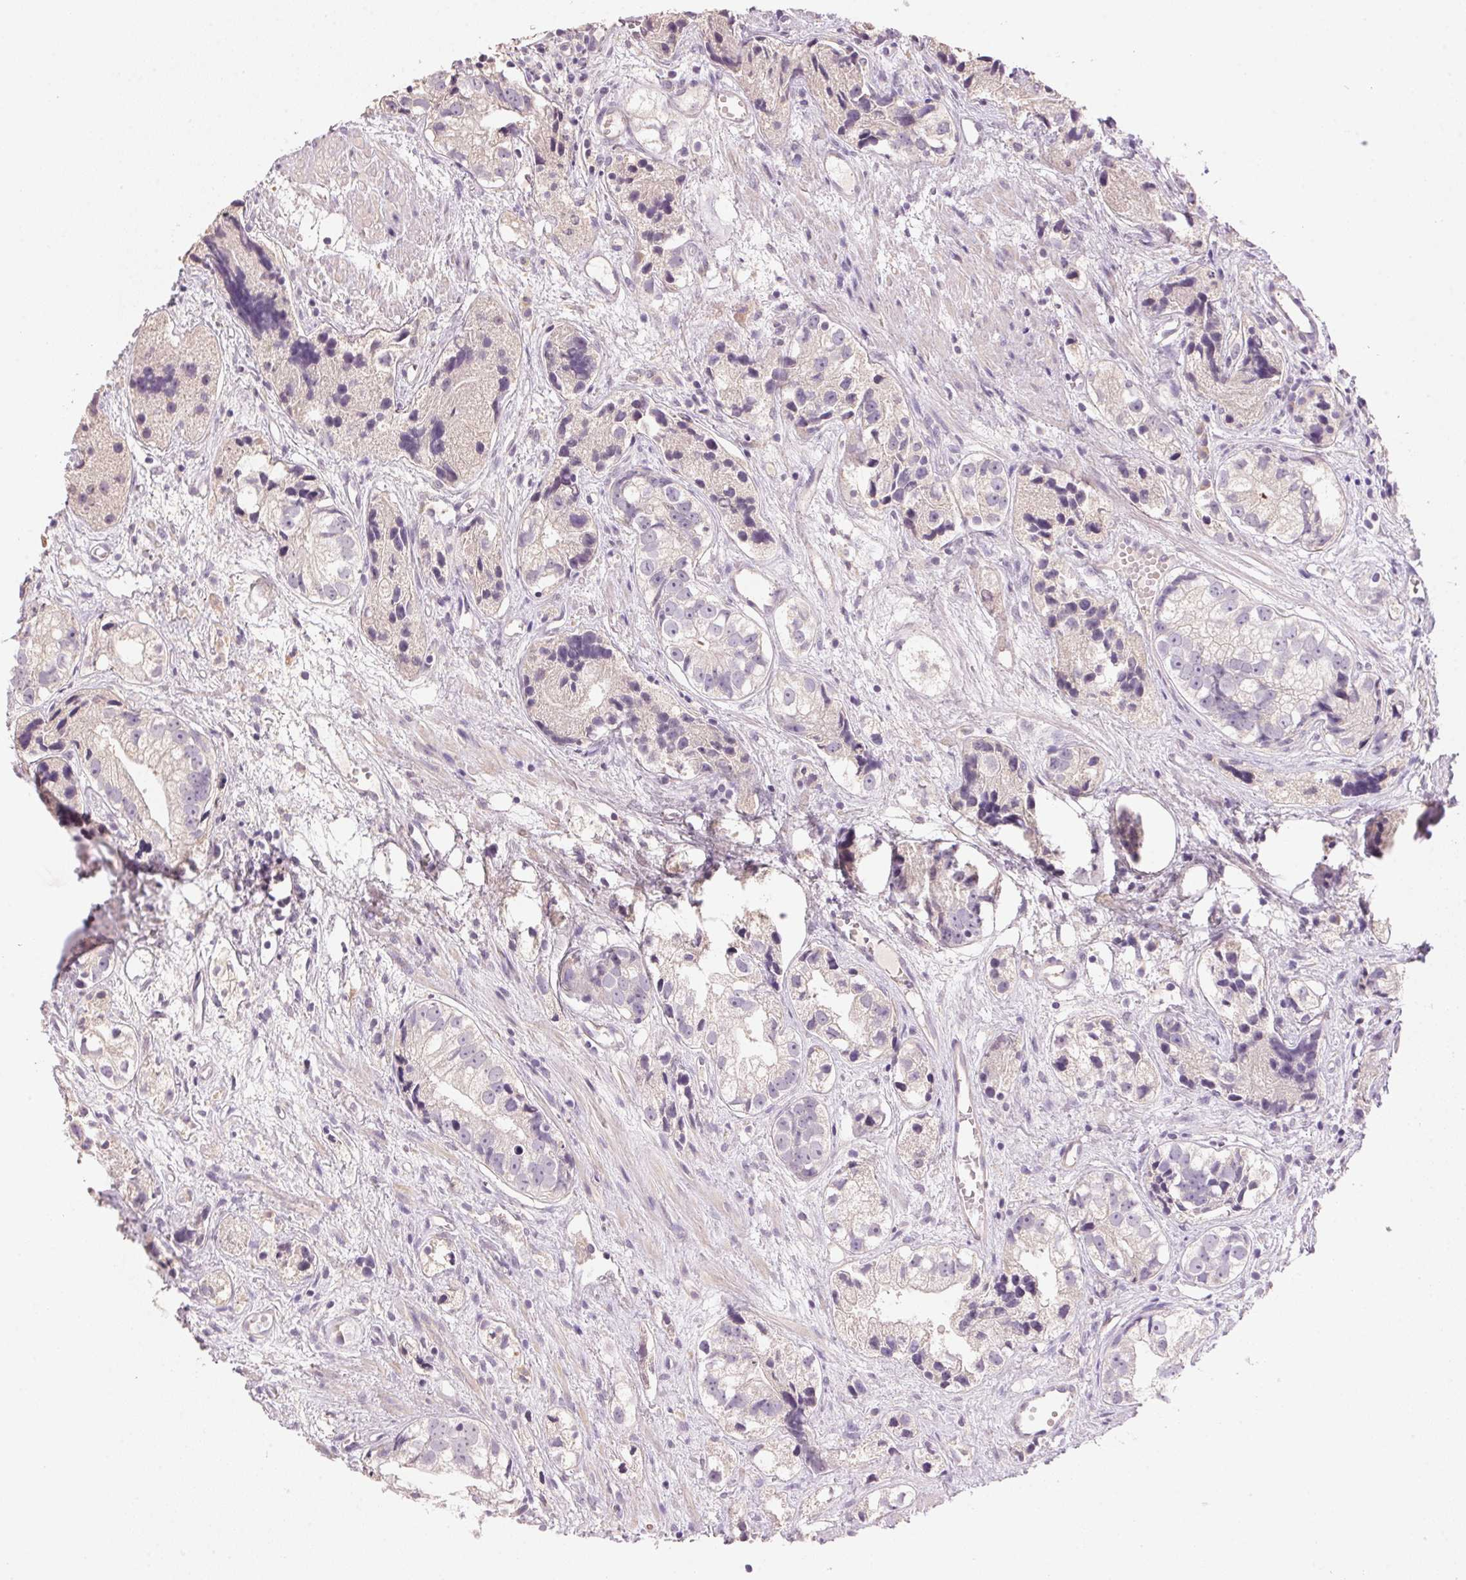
{"staining": {"intensity": "negative", "quantity": "none", "location": "none"}, "tissue": "prostate cancer", "cell_type": "Tumor cells", "image_type": "cancer", "snomed": [{"axis": "morphology", "description": "Adenocarcinoma, High grade"}, {"axis": "topography", "description": "Prostate"}], "caption": "Tumor cells are negative for protein expression in human prostate adenocarcinoma (high-grade). (Stains: DAB (3,3'-diaminobenzidine) immunohistochemistry with hematoxylin counter stain, Microscopy: brightfield microscopy at high magnification).", "gene": "LYZL6", "patient": {"sex": "male", "age": 68}}